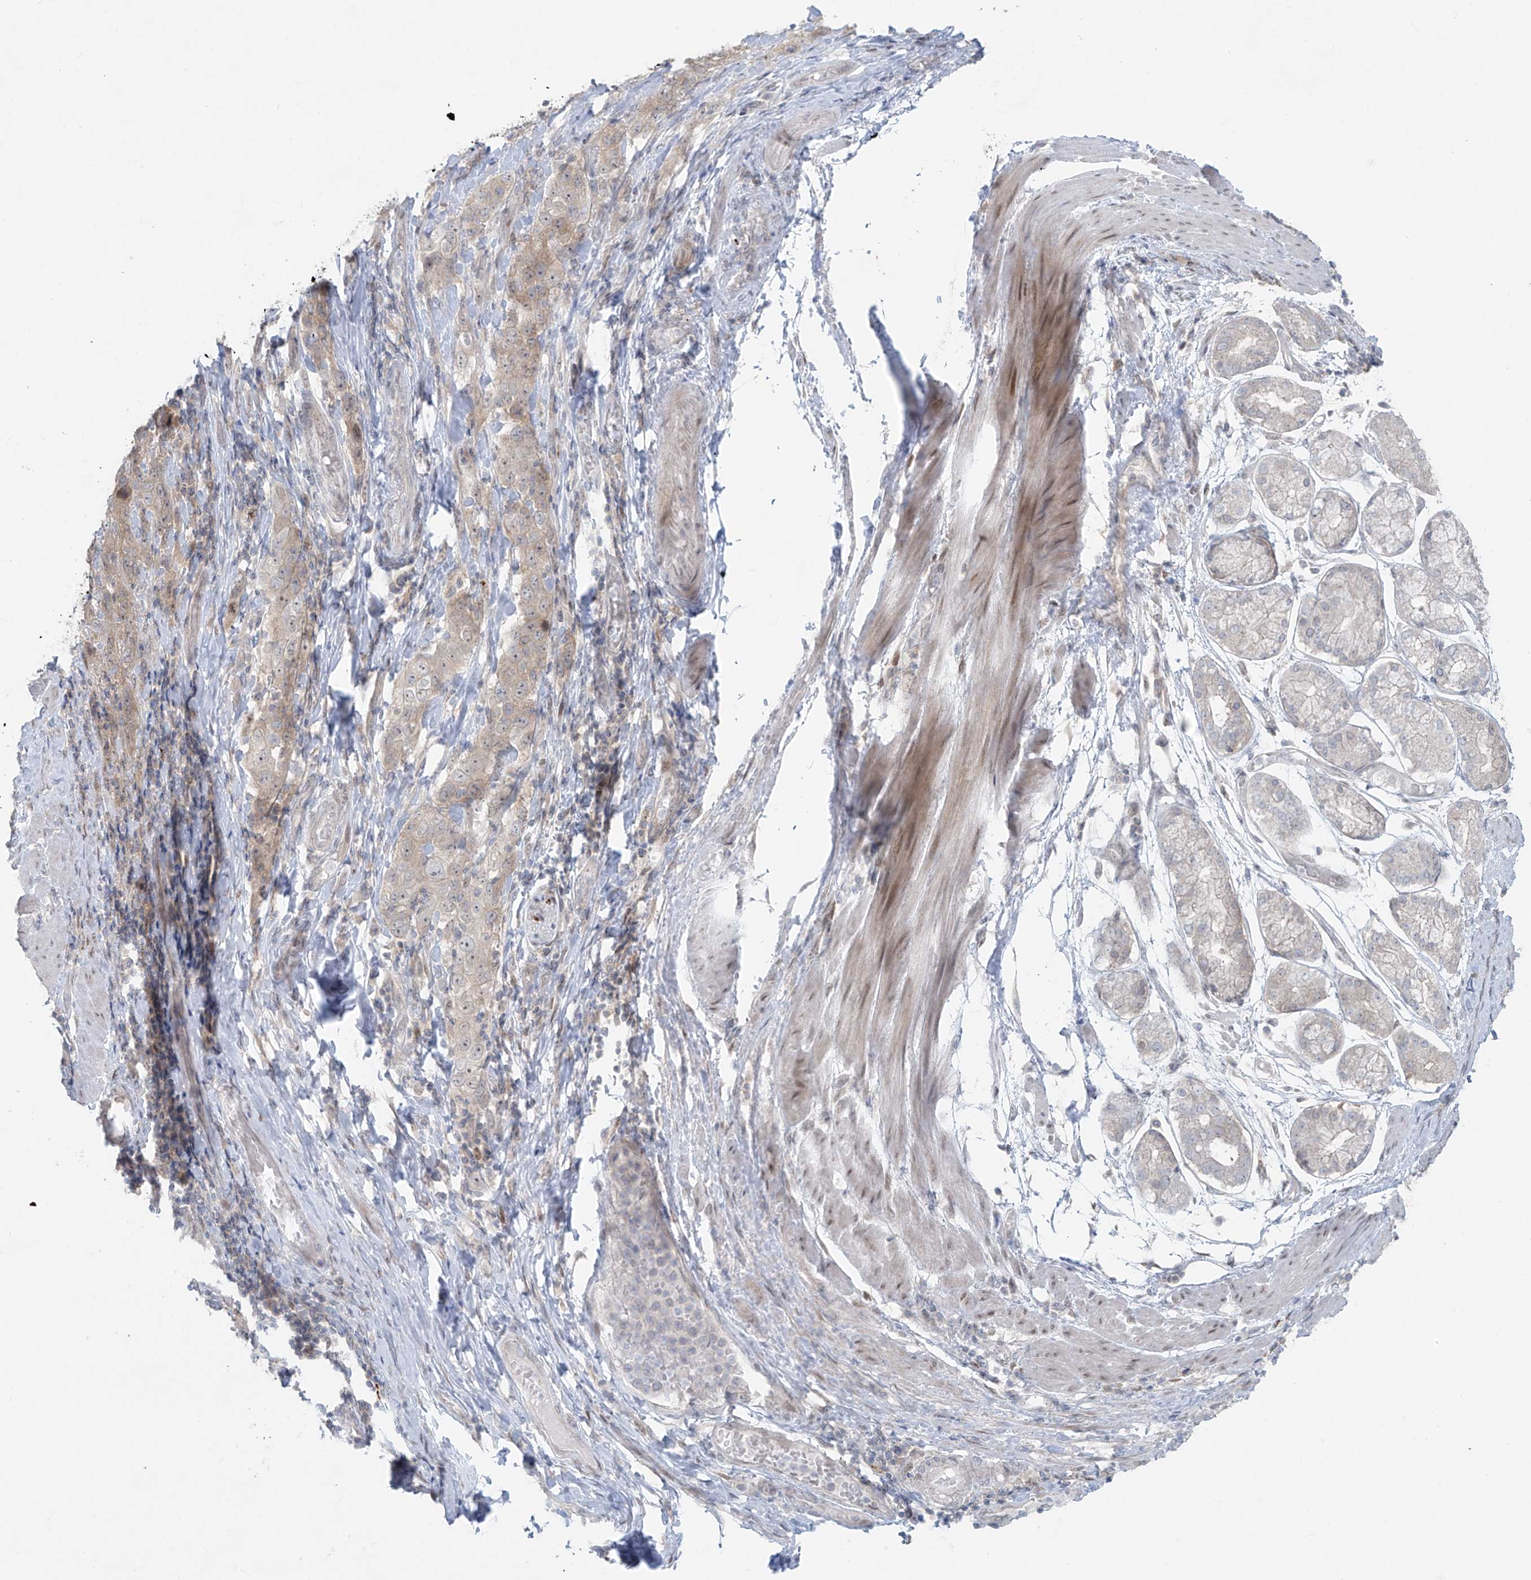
{"staining": {"intensity": "weak", "quantity": "<25%", "location": "cytoplasmic/membranous"}, "tissue": "stomach cancer", "cell_type": "Tumor cells", "image_type": "cancer", "snomed": [{"axis": "morphology", "description": "Normal tissue, NOS"}, {"axis": "morphology", "description": "Adenocarcinoma, NOS"}, {"axis": "topography", "description": "Lymph node"}, {"axis": "topography", "description": "Stomach"}], "caption": "An image of human adenocarcinoma (stomach) is negative for staining in tumor cells.", "gene": "PPAT", "patient": {"sex": "male", "age": 48}}